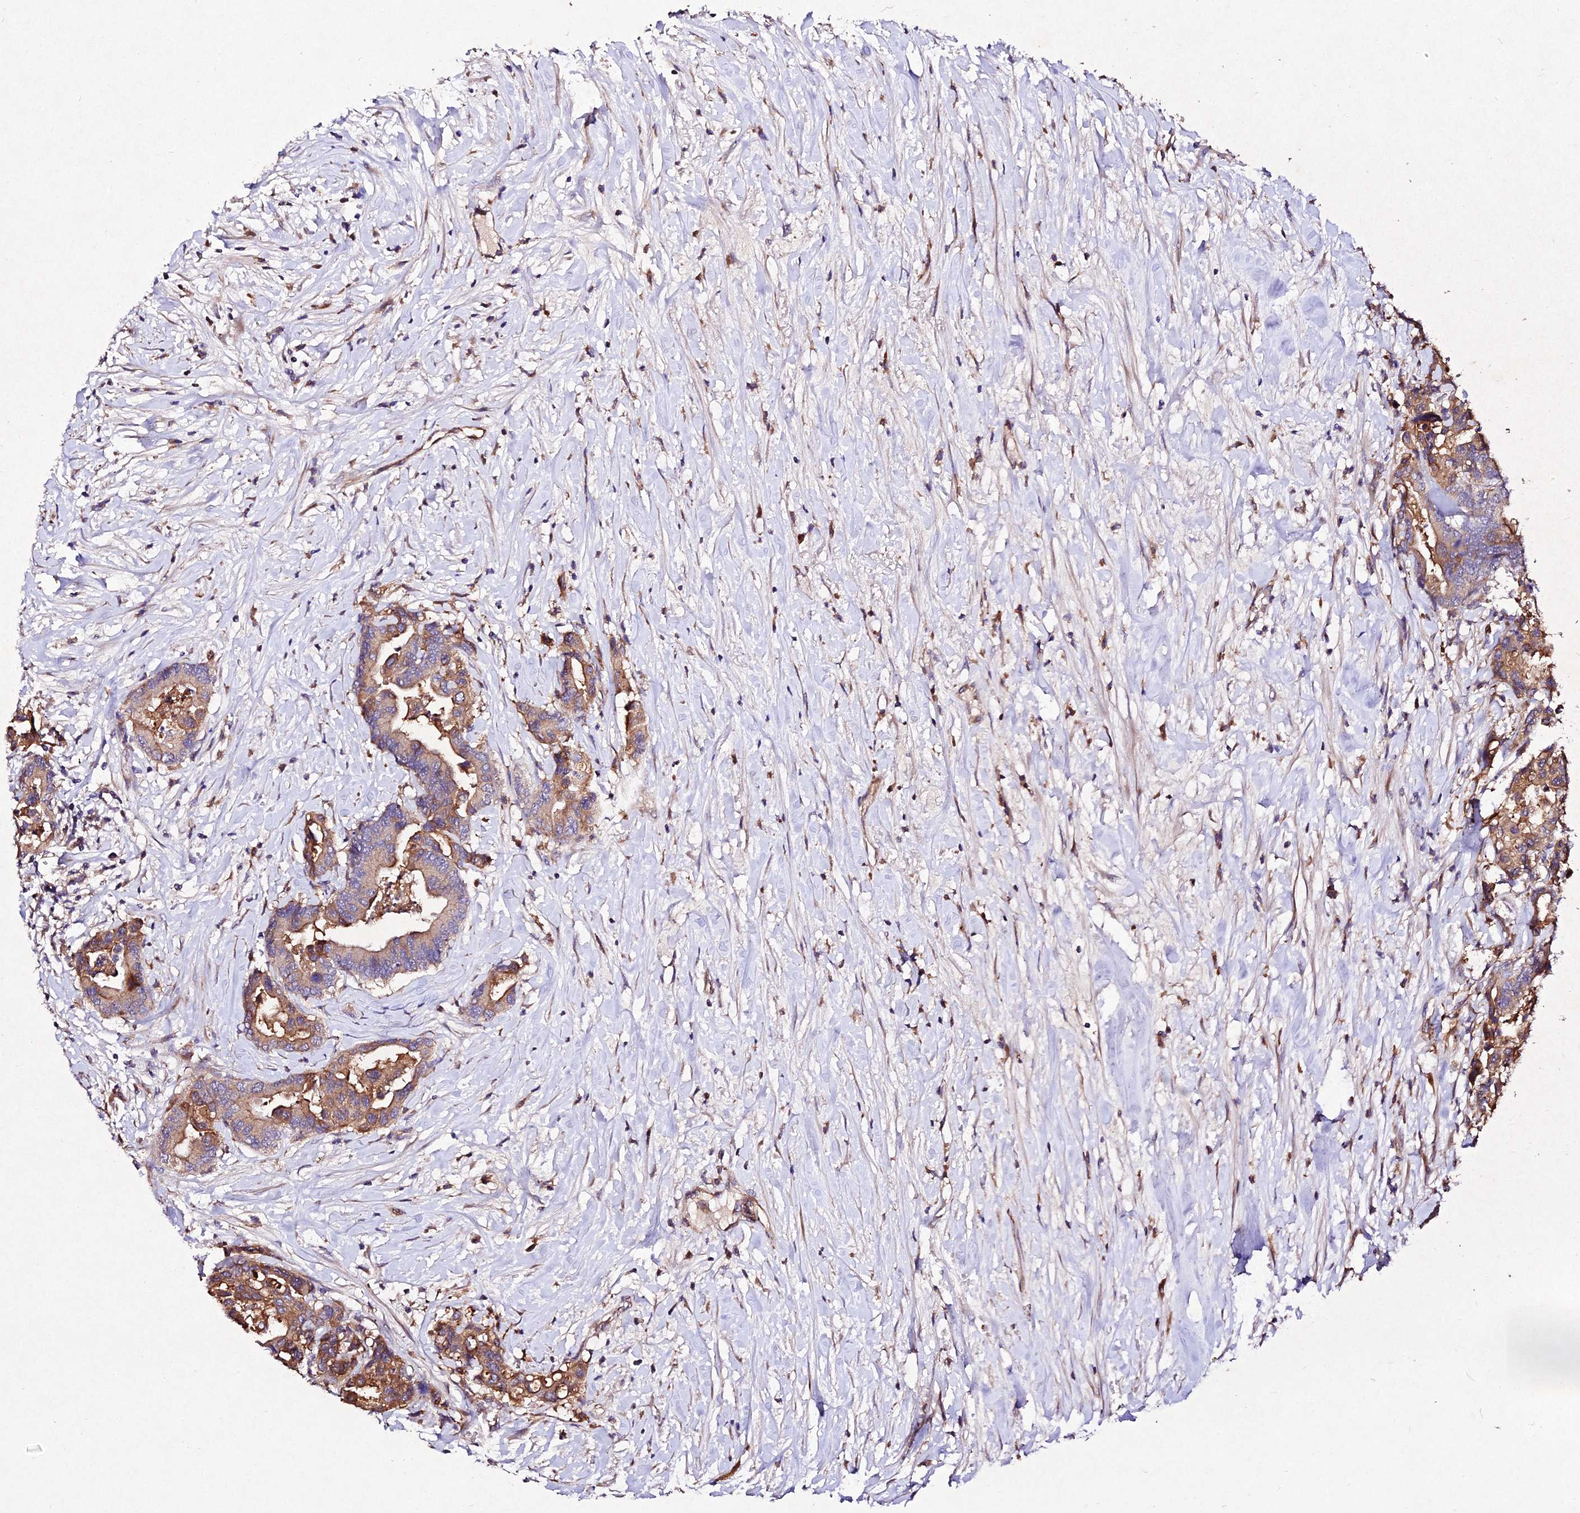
{"staining": {"intensity": "moderate", "quantity": ">75%", "location": "cytoplasmic/membranous"}, "tissue": "colorectal cancer", "cell_type": "Tumor cells", "image_type": "cancer", "snomed": [{"axis": "morphology", "description": "Normal tissue, NOS"}, {"axis": "morphology", "description": "Adenocarcinoma, NOS"}, {"axis": "topography", "description": "Colon"}], "caption": "Protein expression analysis of human colorectal adenocarcinoma reveals moderate cytoplasmic/membranous expression in approximately >75% of tumor cells.", "gene": "AP3M2", "patient": {"sex": "male", "age": 82}}